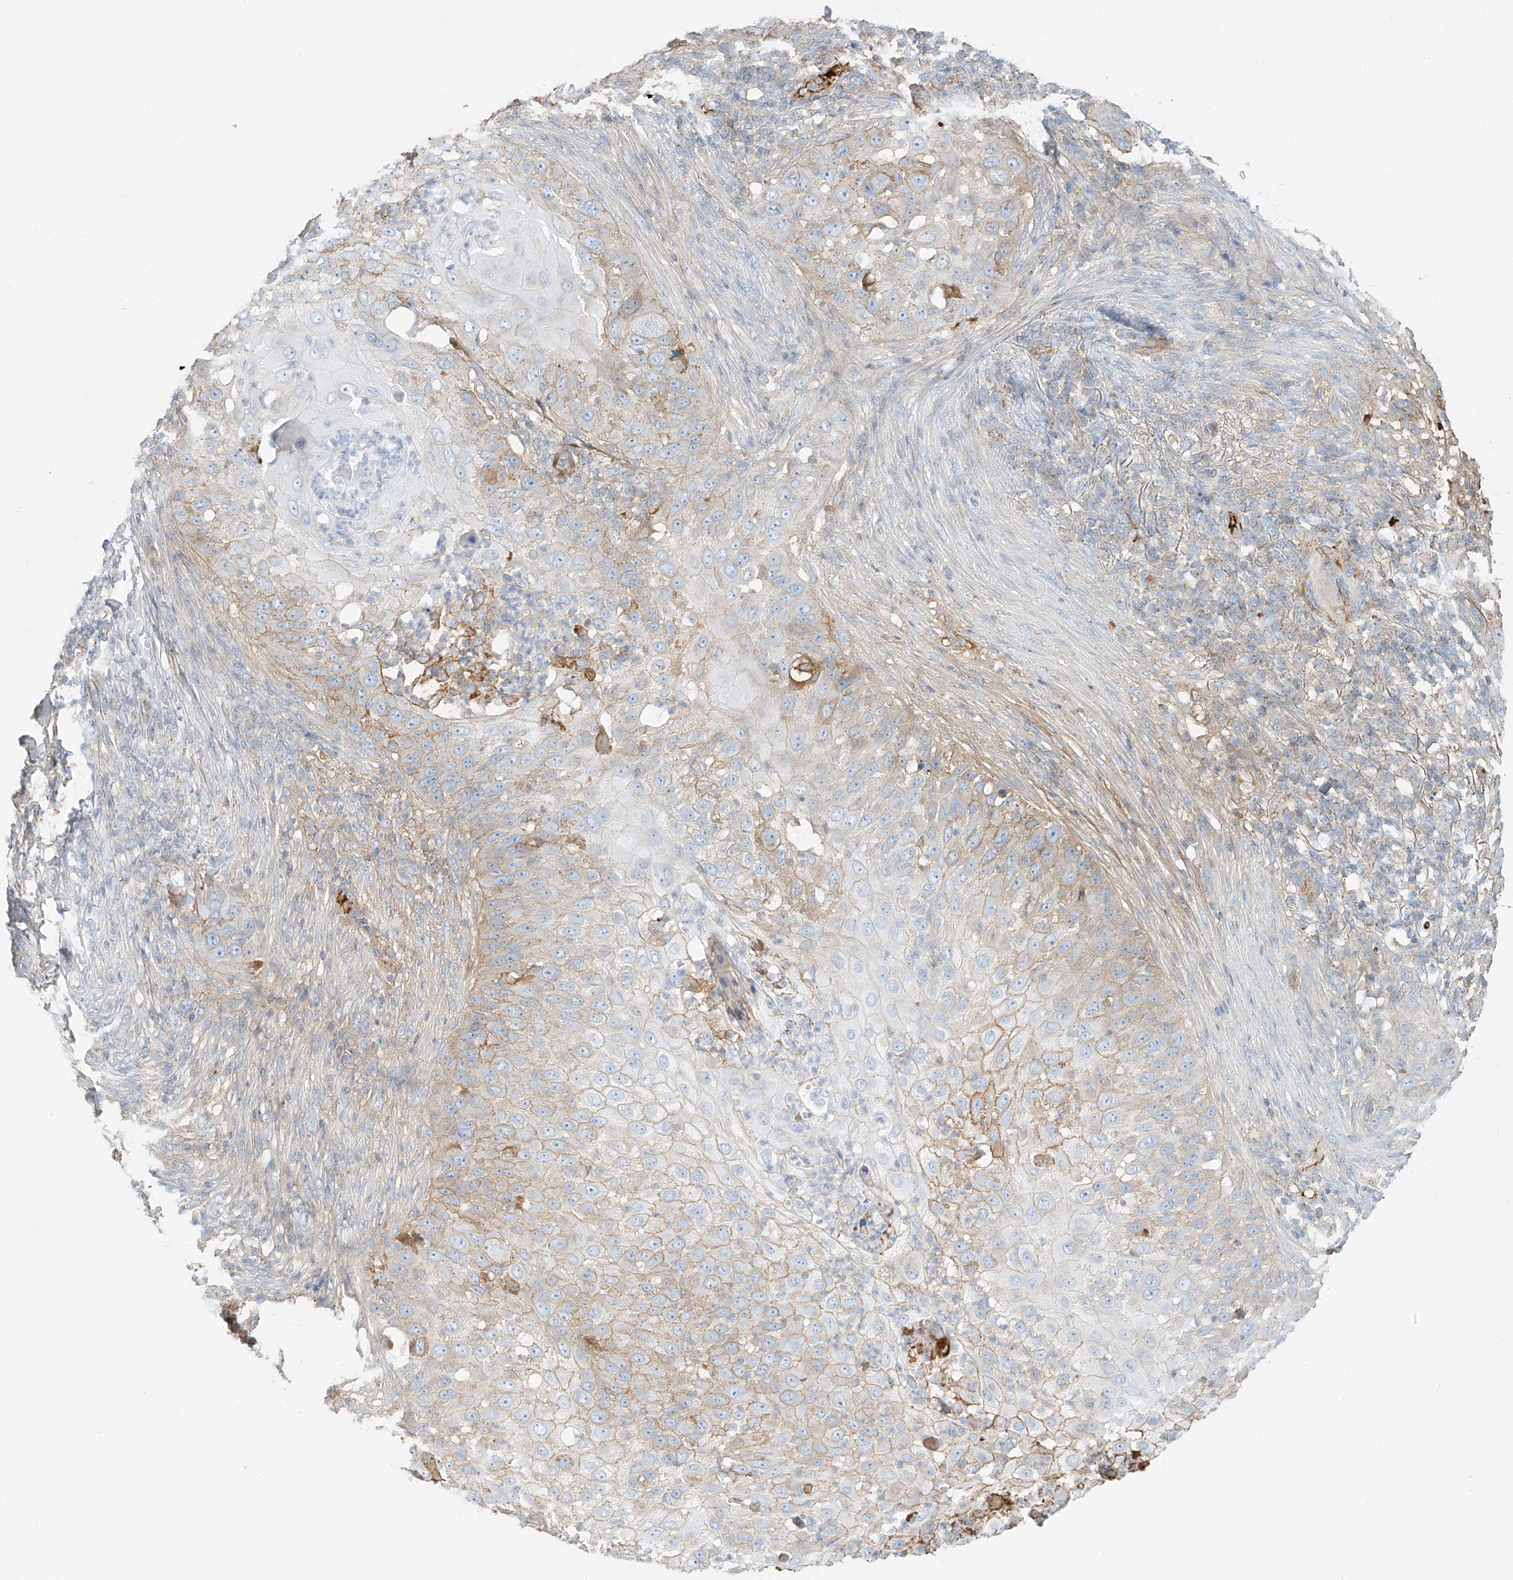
{"staining": {"intensity": "weak", "quantity": "25%-75%", "location": "cytoplasmic/membranous"}, "tissue": "skin cancer", "cell_type": "Tumor cells", "image_type": "cancer", "snomed": [{"axis": "morphology", "description": "Squamous cell carcinoma, NOS"}, {"axis": "topography", "description": "Skin"}], "caption": "IHC photomicrograph of neoplastic tissue: human skin cancer stained using IHC displays low levels of weak protein expression localized specifically in the cytoplasmic/membranous of tumor cells, appearing as a cytoplasmic/membranous brown color.", "gene": "OCSTAMP", "patient": {"sex": "female", "age": 44}}